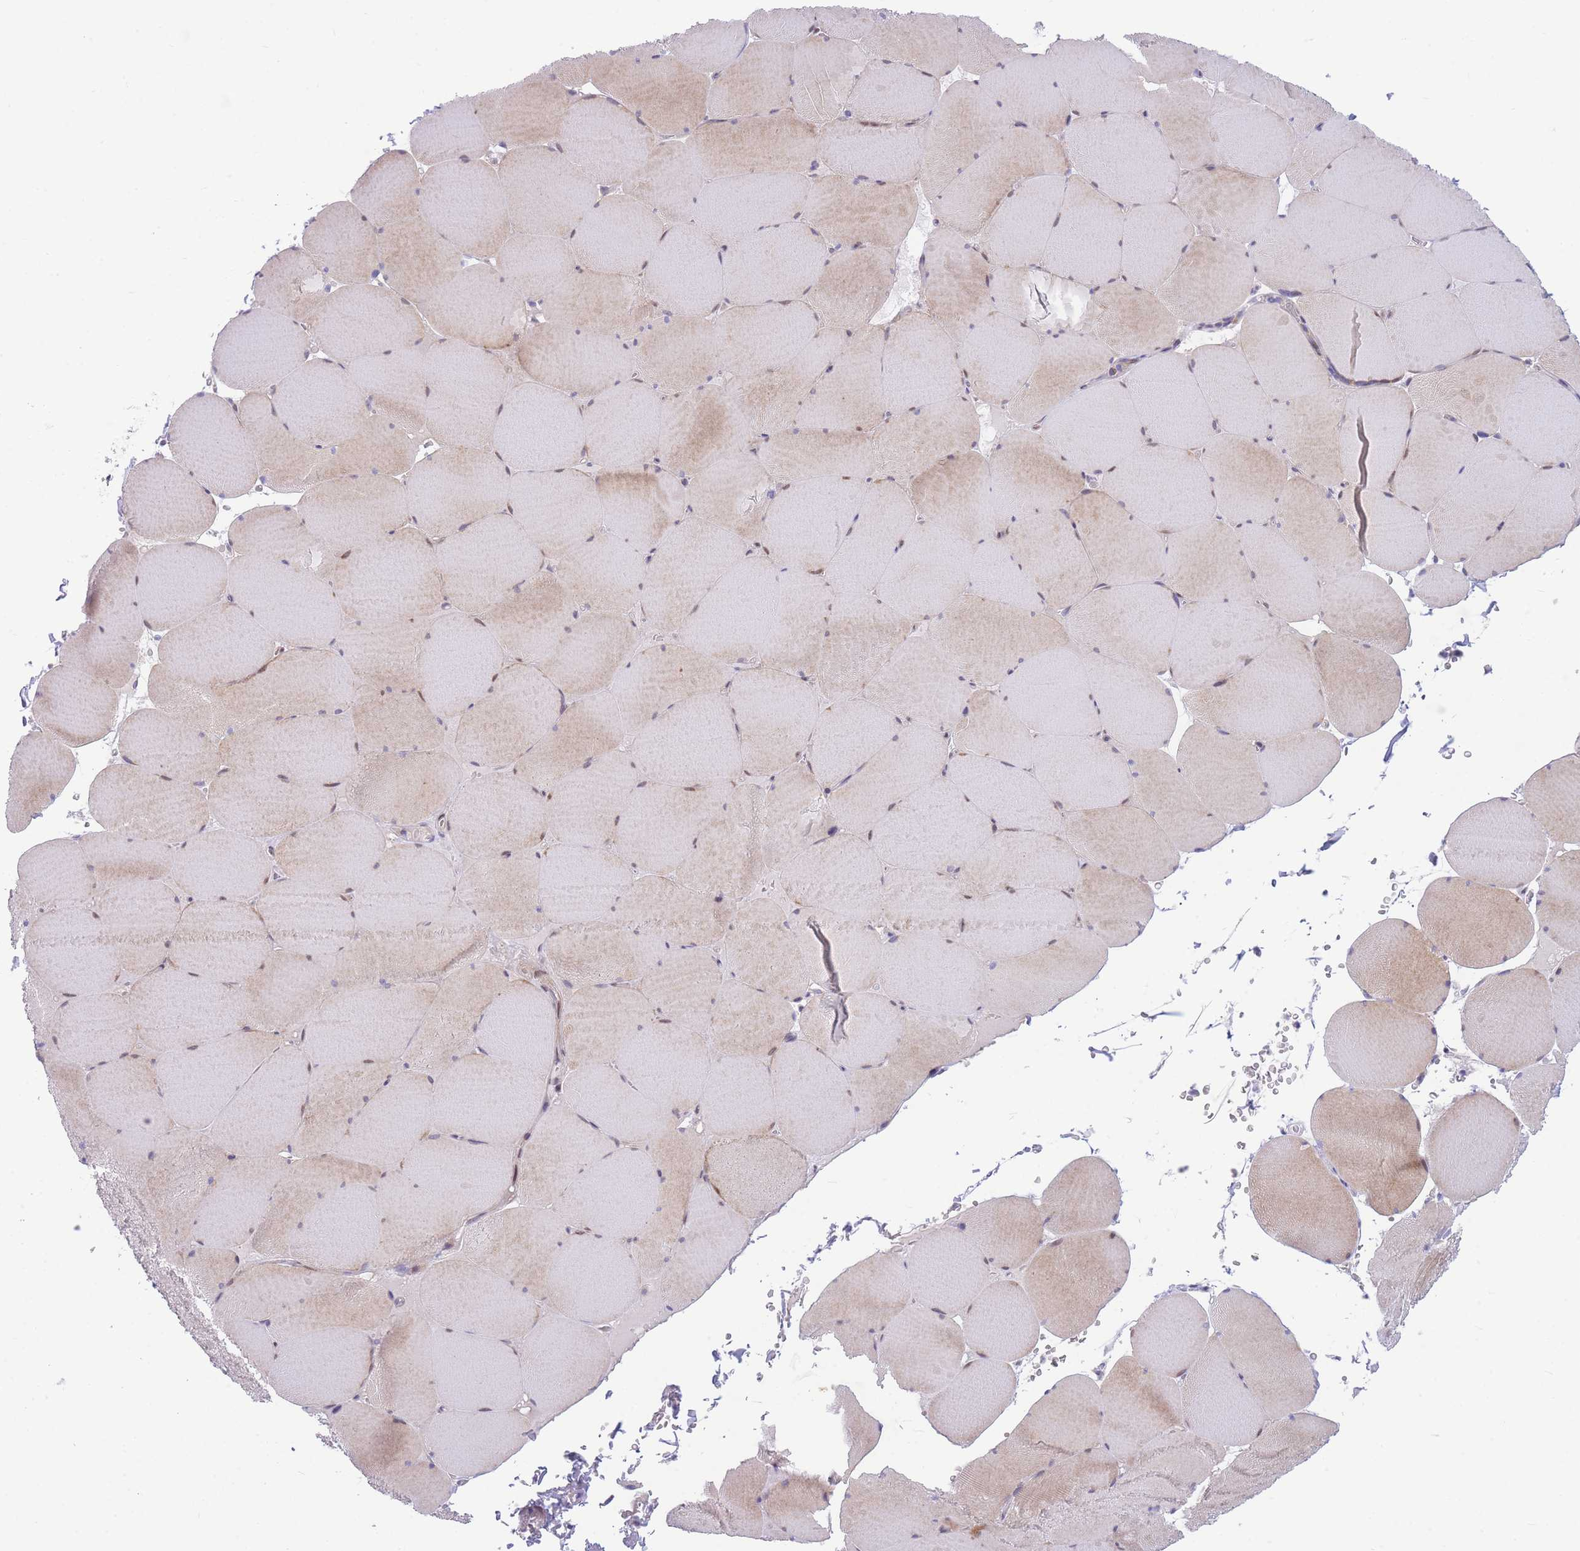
{"staining": {"intensity": "moderate", "quantity": "25%-75%", "location": "cytoplasmic/membranous,nuclear"}, "tissue": "skeletal muscle", "cell_type": "Myocytes", "image_type": "normal", "snomed": [{"axis": "morphology", "description": "Normal tissue, NOS"}, {"axis": "topography", "description": "Skeletal muscle"}, {"axis": "topography", "description": "Head-Neck"}], "caption": "Immunohistochemical staining of unremarkable human skeletal muscle displays medium levels of moderate cytoplasmic/membranous,nuclear expression in approximately 25%-75% of myocytes. (DAB (3,3'-diaminobenzidine) IHC with brightfield microscopy, high magnification).", "gene": "SHCBP1", "patient": {"sex": "male", "age": 66}}